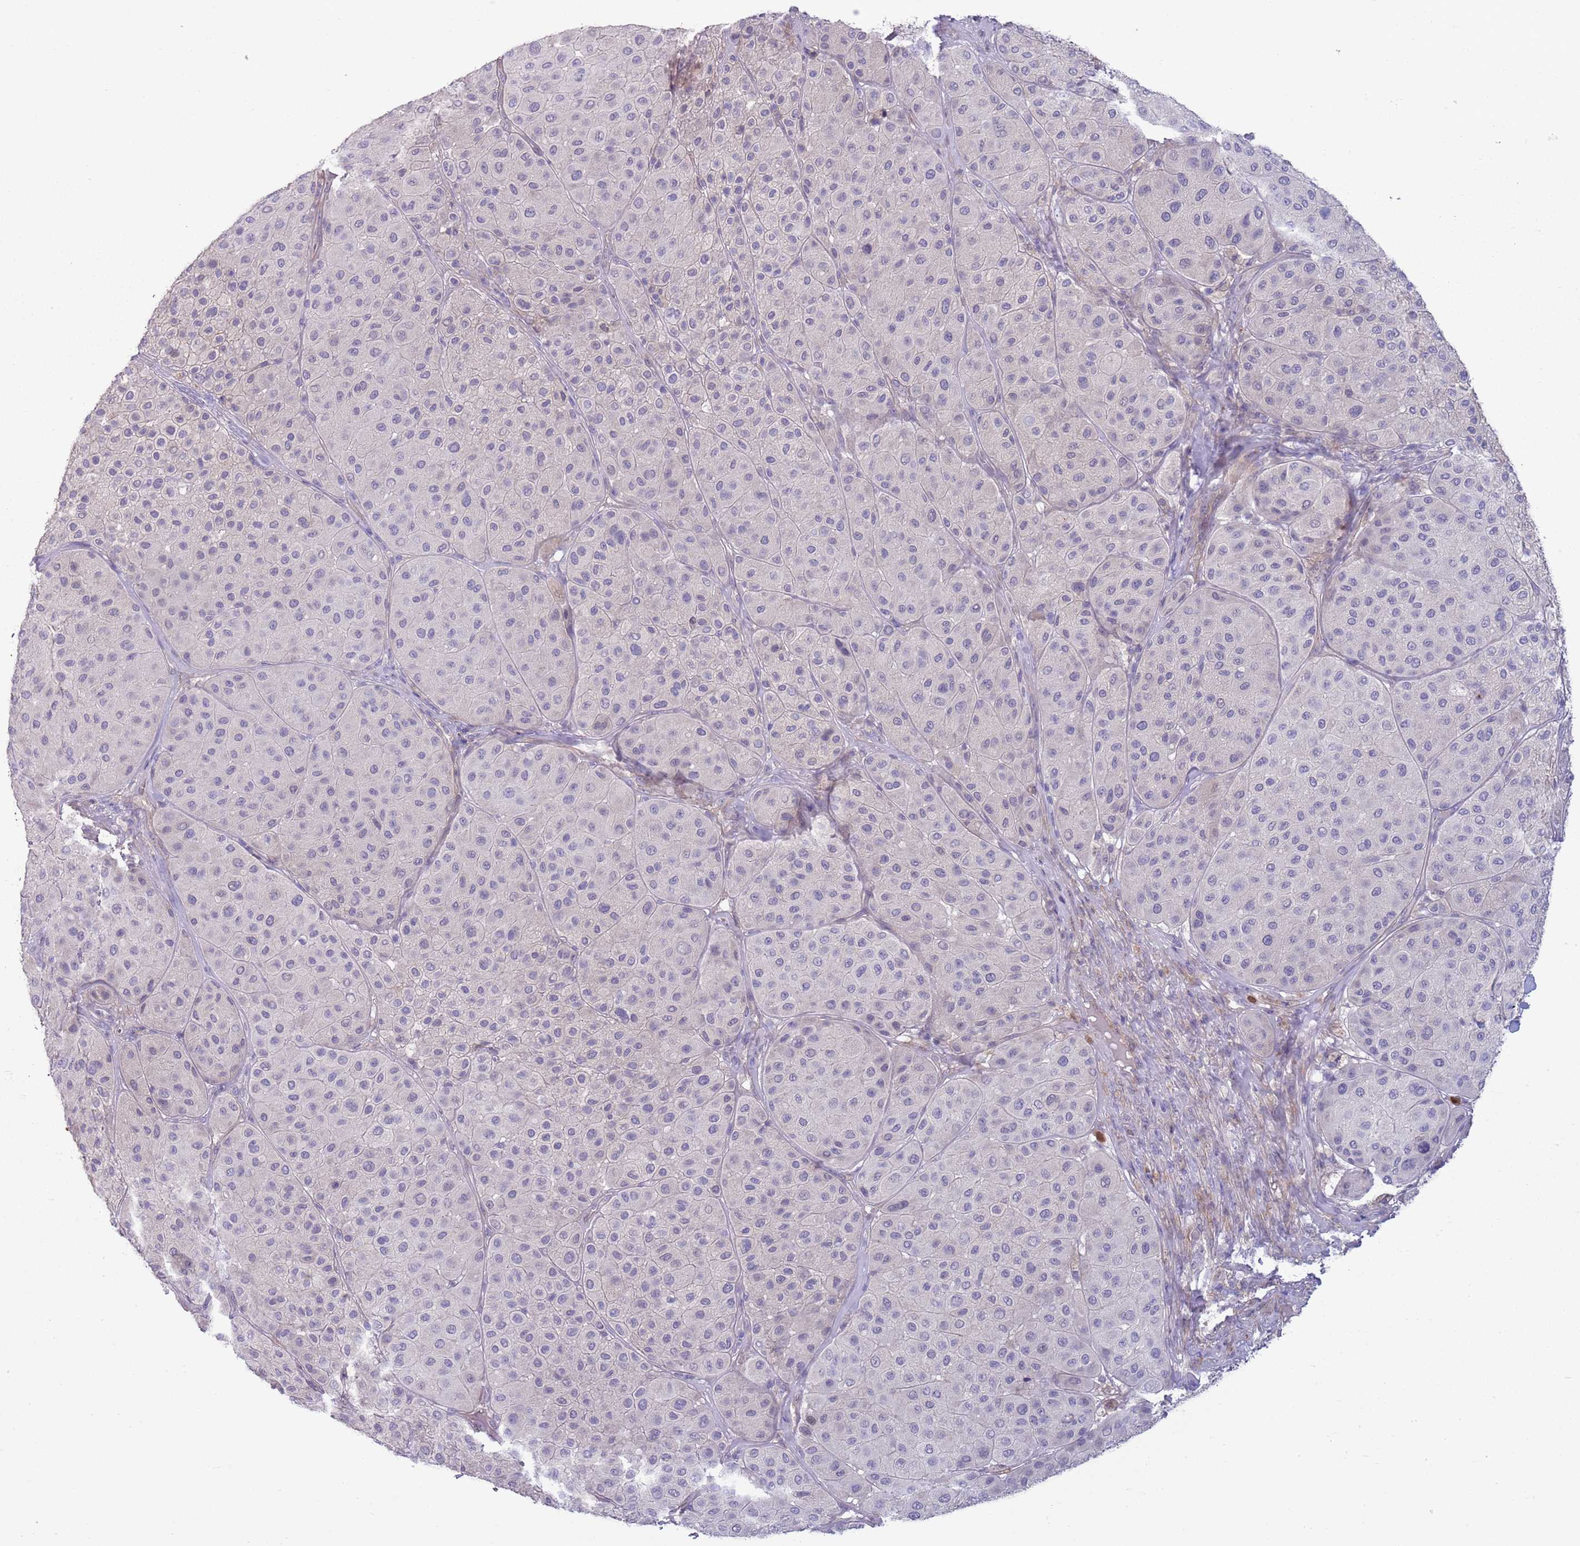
{"staining": {"intensity": "negative", "quantity": "none", "location": "none"}, "tissue": "melanoma", "cell_type": "Tumor cells", "image_type": "cancer", "snomed": [{"axis": "morphology", "description": "Malignant melanoma, Metastatic site"}, {"axis": "topography", "description": "Smooth muscle"}], "caption": "Immunohistochemistry photomicrograph of malignant melanoma (metastatic site) stained for a protein (brown), which exhibits no staining in tumor cells. (DAB (3,3'-diaminobenzidine) IHC with hematoxylin counter stain).", "gene": "TINAGL1", "patient": {"sex": "male", "age": 41}}